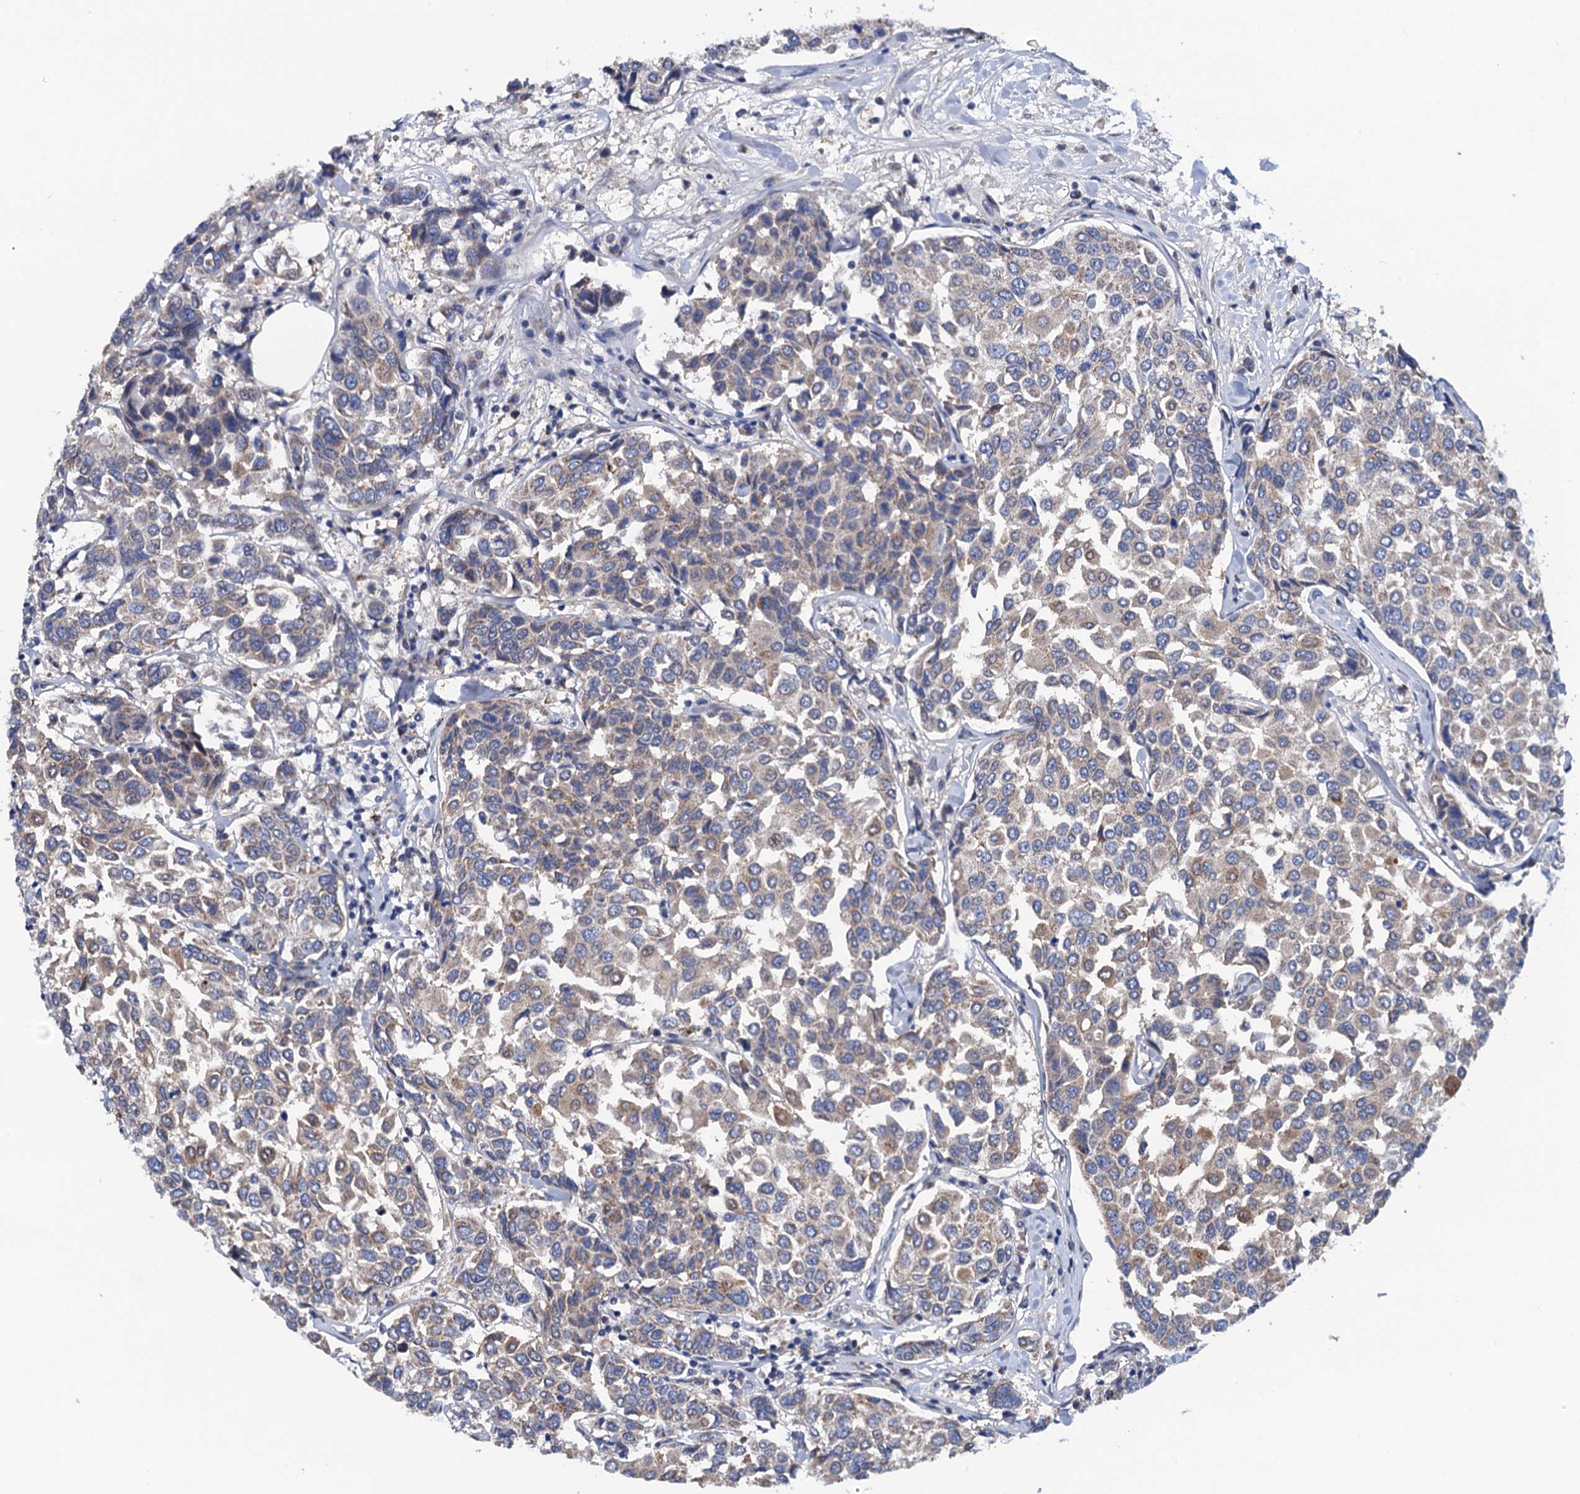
{"staining": {"intensity": "weak", "quantity": "<25%", "location": "cytoplasmic/membranous"}, "tissue": "breast cancer", "cell_type": "Tumor cells", "image_type": "cancer", "snomed": [{"axis": "morphology", "description": "Duct carcinoma"}, {"axis": "topography", "description": "Breast"}], "caption": "High power microscopy histopathology image of an IHC image of breast invasive ductal carcinoma, revealing no significant expression in tumor cells.", "gene": "PTCD3", "patient": {"sex": "female", "age": 55}}